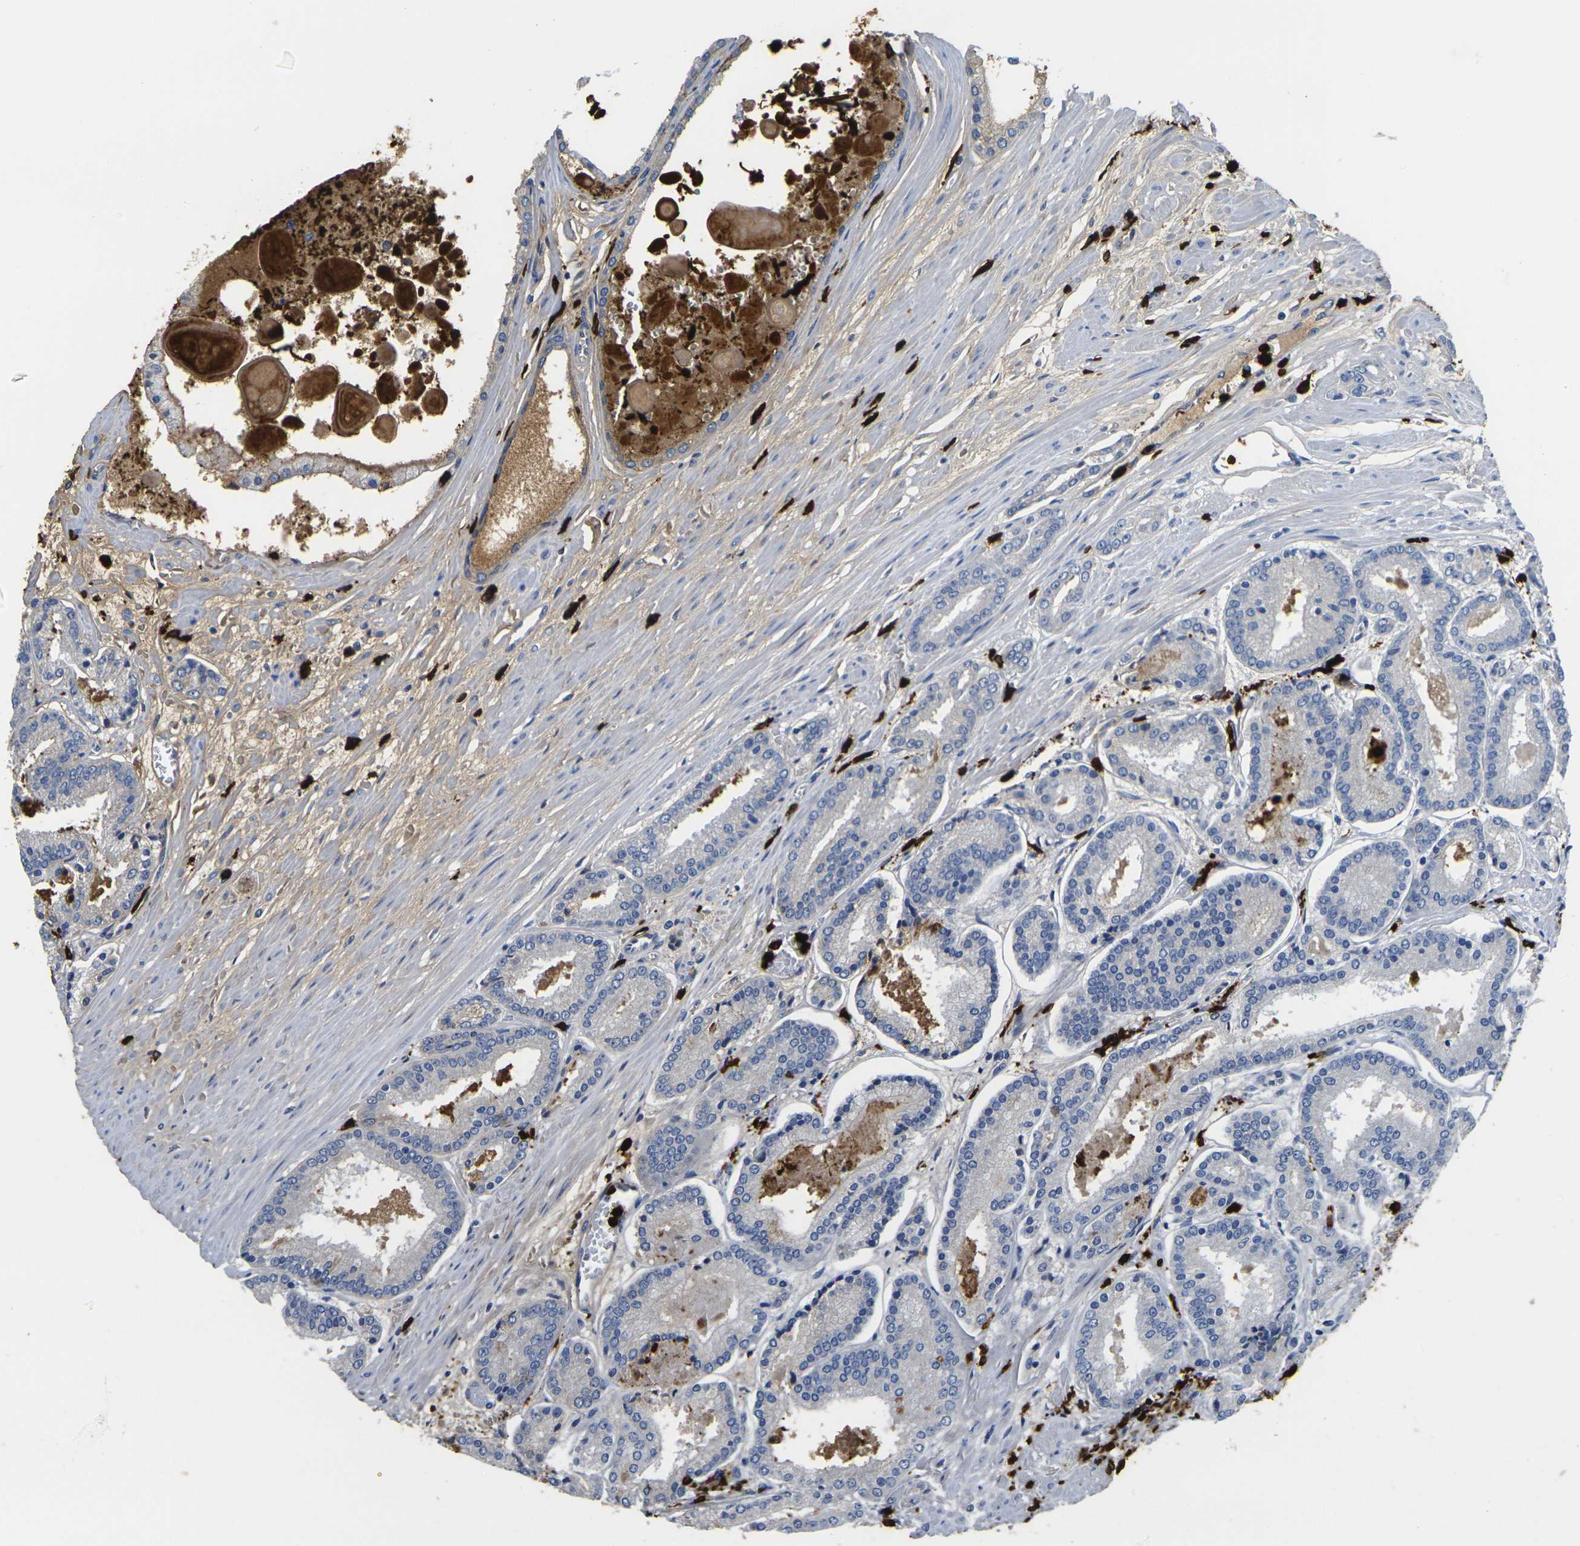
{"staining": {"intensity": "negative", "quantity": "none", "location": "none"}, "tissue": "prostate cancer", "cell_type": "Tumor cells", "image_type": "cancer", "snomed": [{"axis": "morphology", "description": "Adenocarcinoma, Low grade"}, {"axis": "topography", "description": "Prostate"}], "caption": "This is an immunohistochemistry photomicrograph of low-grade adenocarcinoma (prostate). There is no expression in tumor cells.", "gene": "S100A9", "patient": {"sex": "male", "age": 59}}